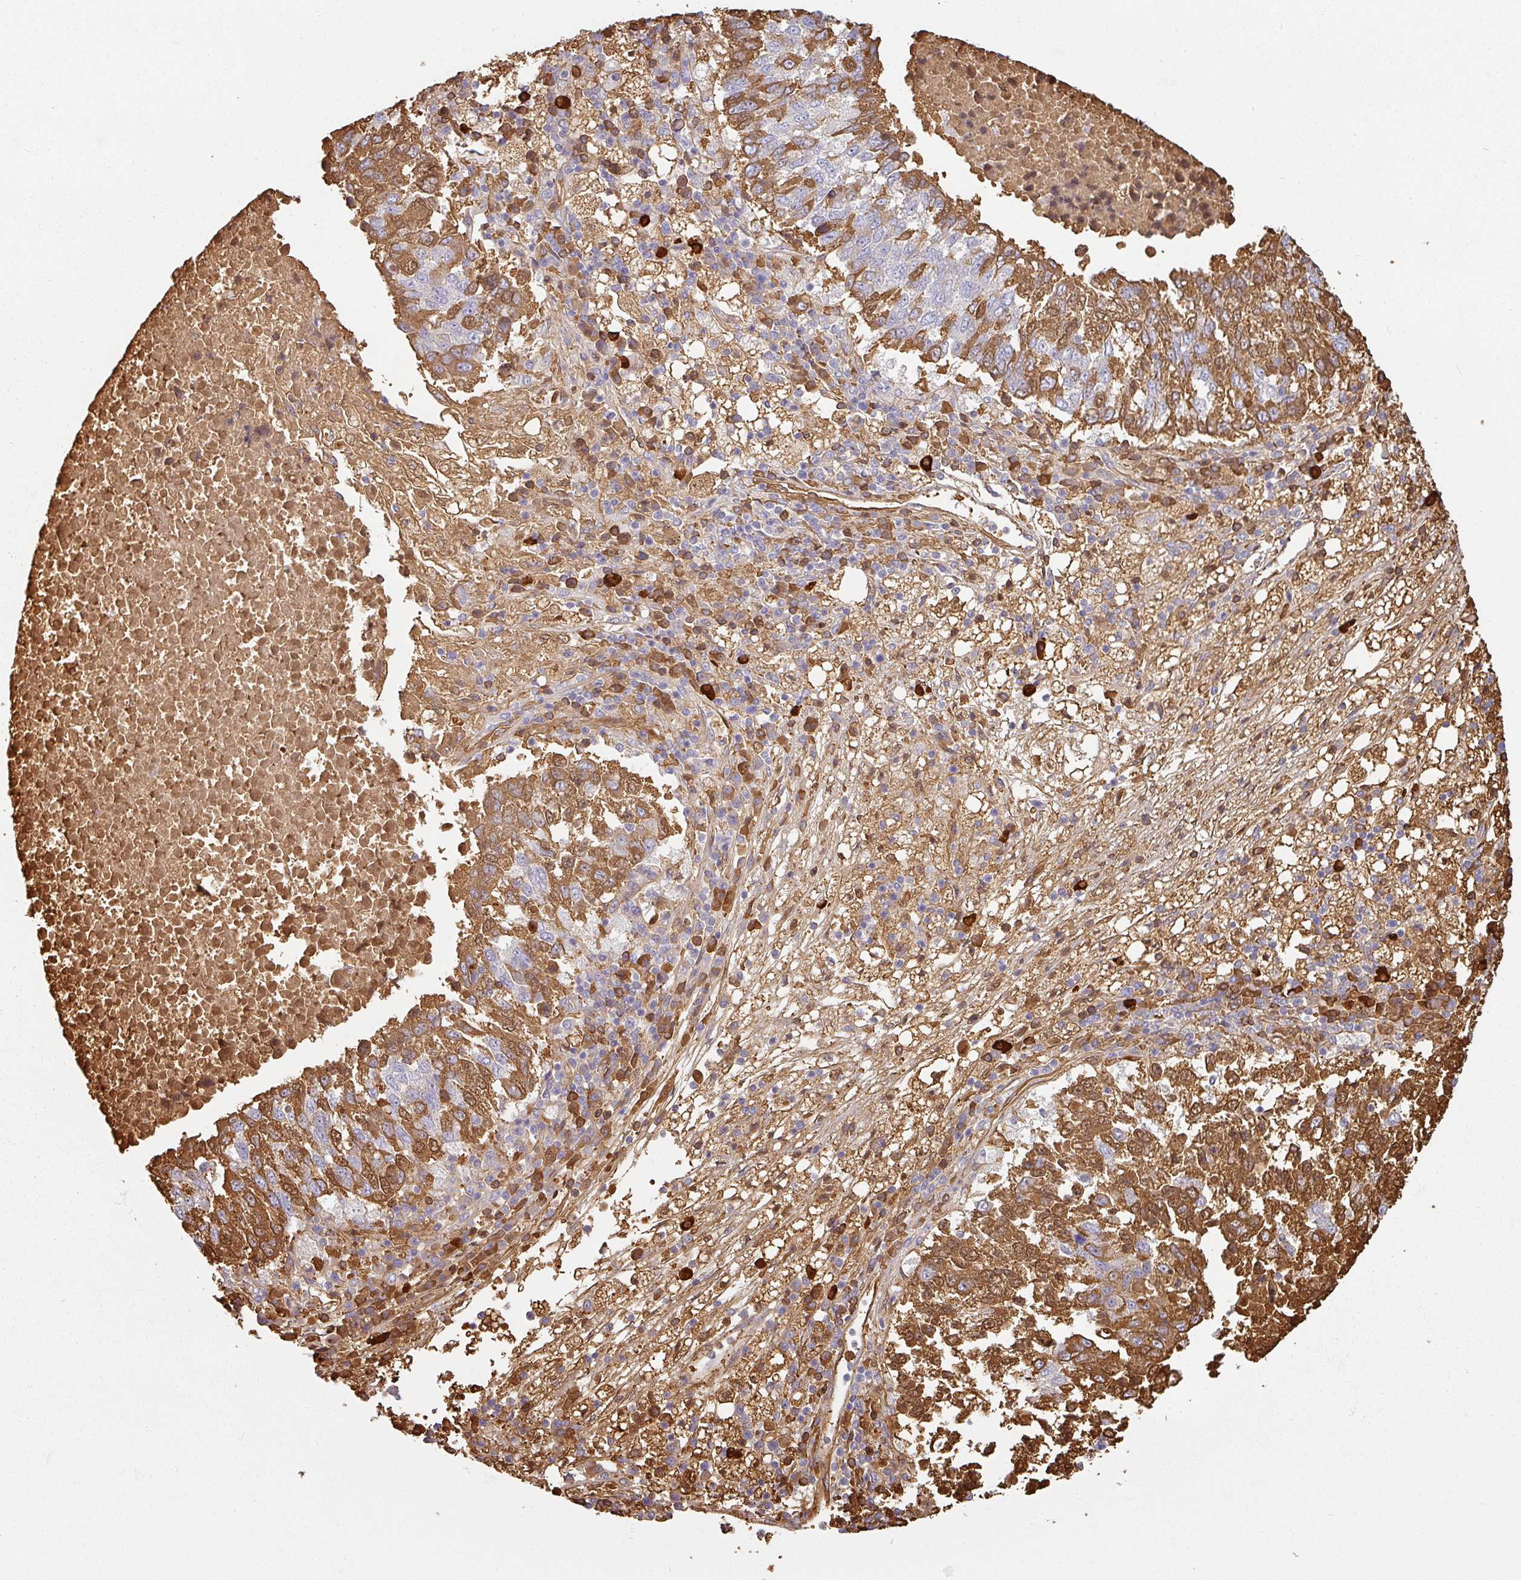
{"staining": {"intensity": "strong", "quantity": "25%-75%", "location": "cytoplasmic/membranous"}, "tissue": "lung cancer", "cell_type": "Tumor cells", "image_type": "cancer", "snomed": [{"axis": "morphology", "description": "Squamous cell carcinoma, NOS"}, {"axis": "topography", "description": "Lung"}], "caption": "Immunohistochemistry (IHC) histopathology image of neoplastic tissue: human lung cancer stained using IHC reveals high levels of strong protein expression localized specifically in the cytoplasmic/membranous of tumor cells, appearing as a cytoplasmic/membranous brown color.", "gene": "CEP78", "patient": {"sex": "male", "age": 73}}